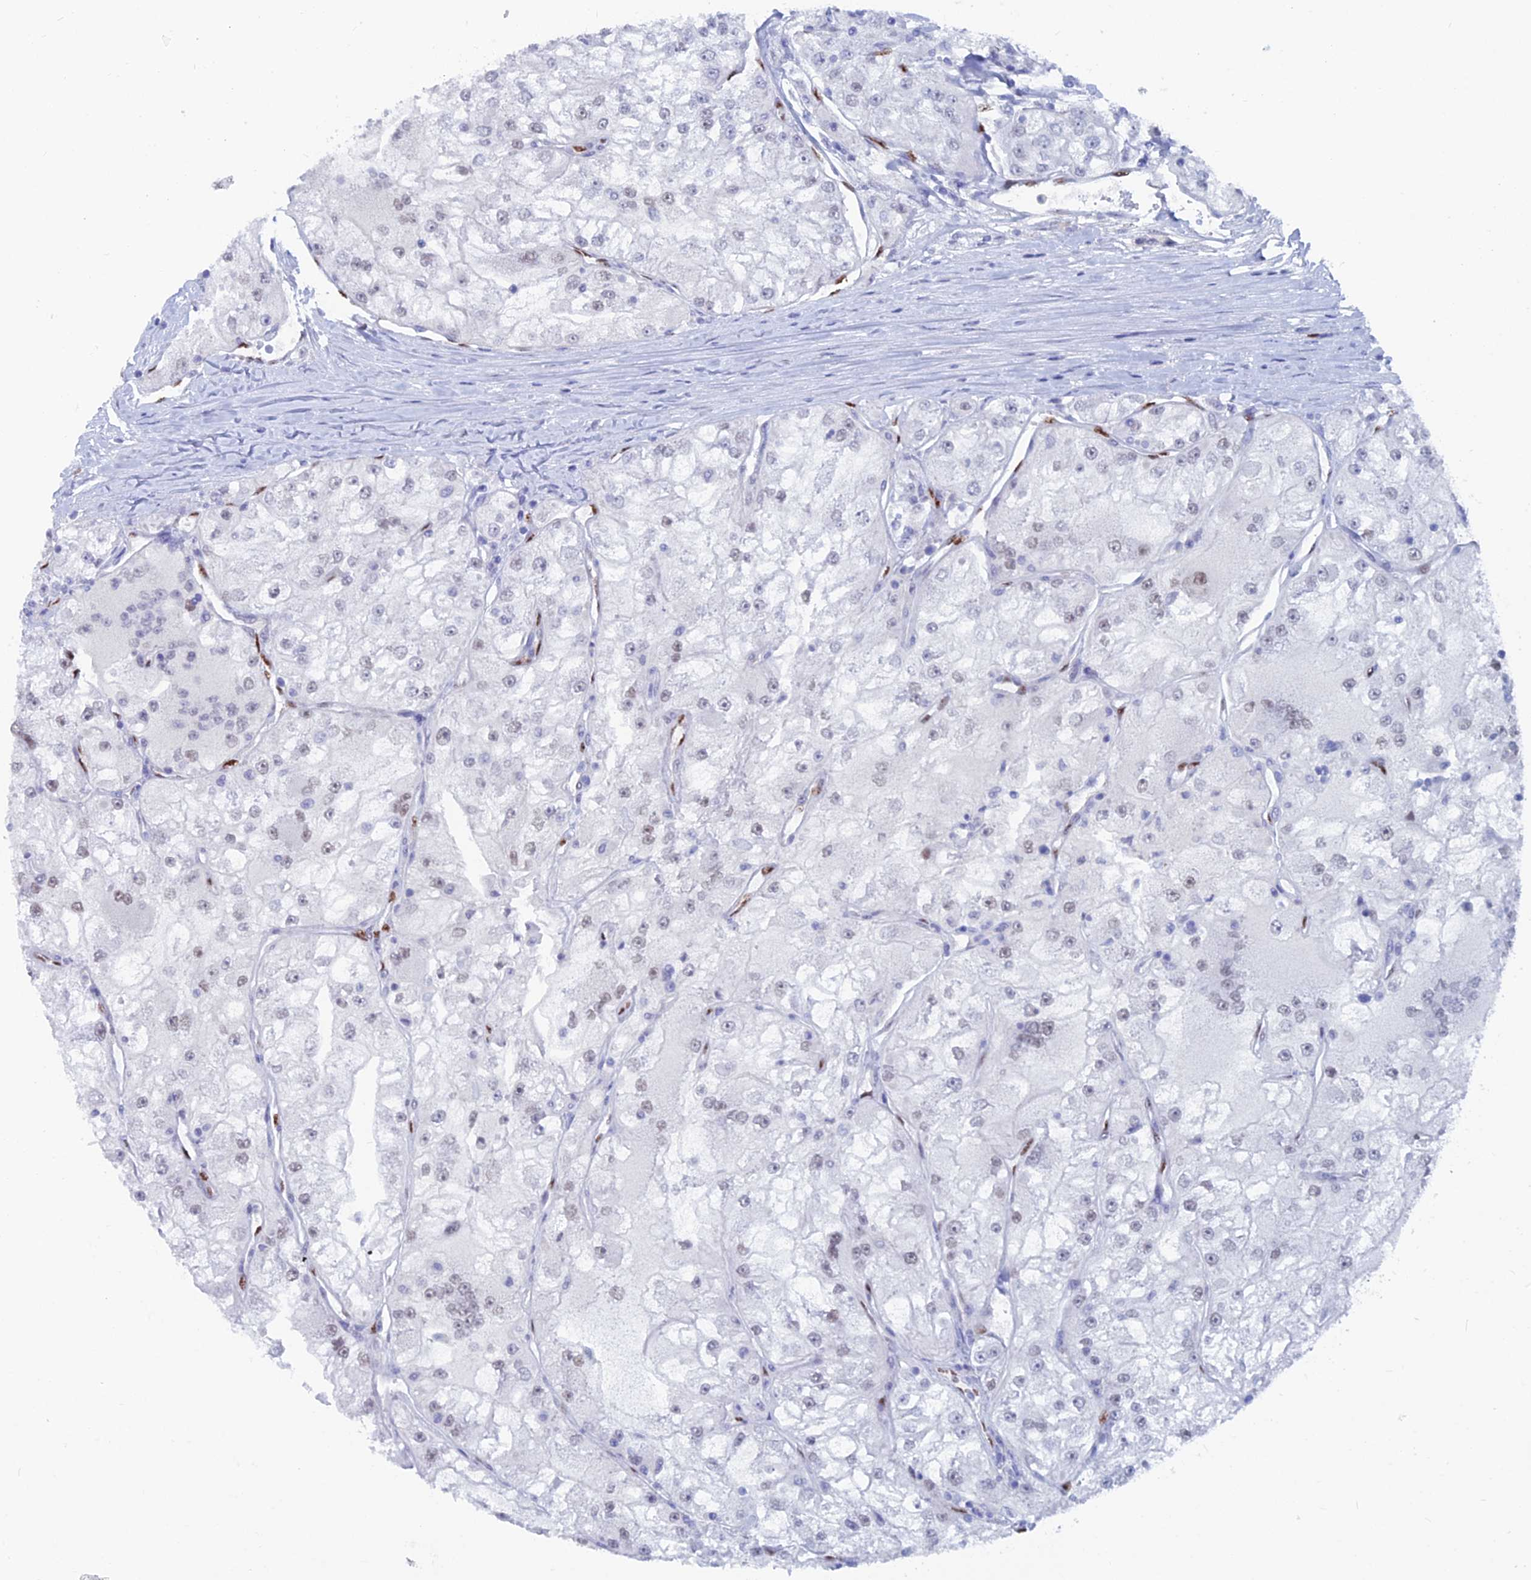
{"staining": {"intensity": "weak", "quantity": "<25%", "location": "nuclear"}, "tissue": "renal cancer", "cell_type": "Tumor cells", "image_type": "cancer", "snomed": [{"axis": "morphology", "description": "Adenocarcinoma, NOS"}, {"axis": "topography", "description": "Kidney"}], "caption": "This is an immunohistochemistry (IHC) photomicrograph of human renal adenocarcinoma. There is no positivity in tumor cells.", "gene": "NOL4L", "patient": {"sex": "female", "age": 72}}